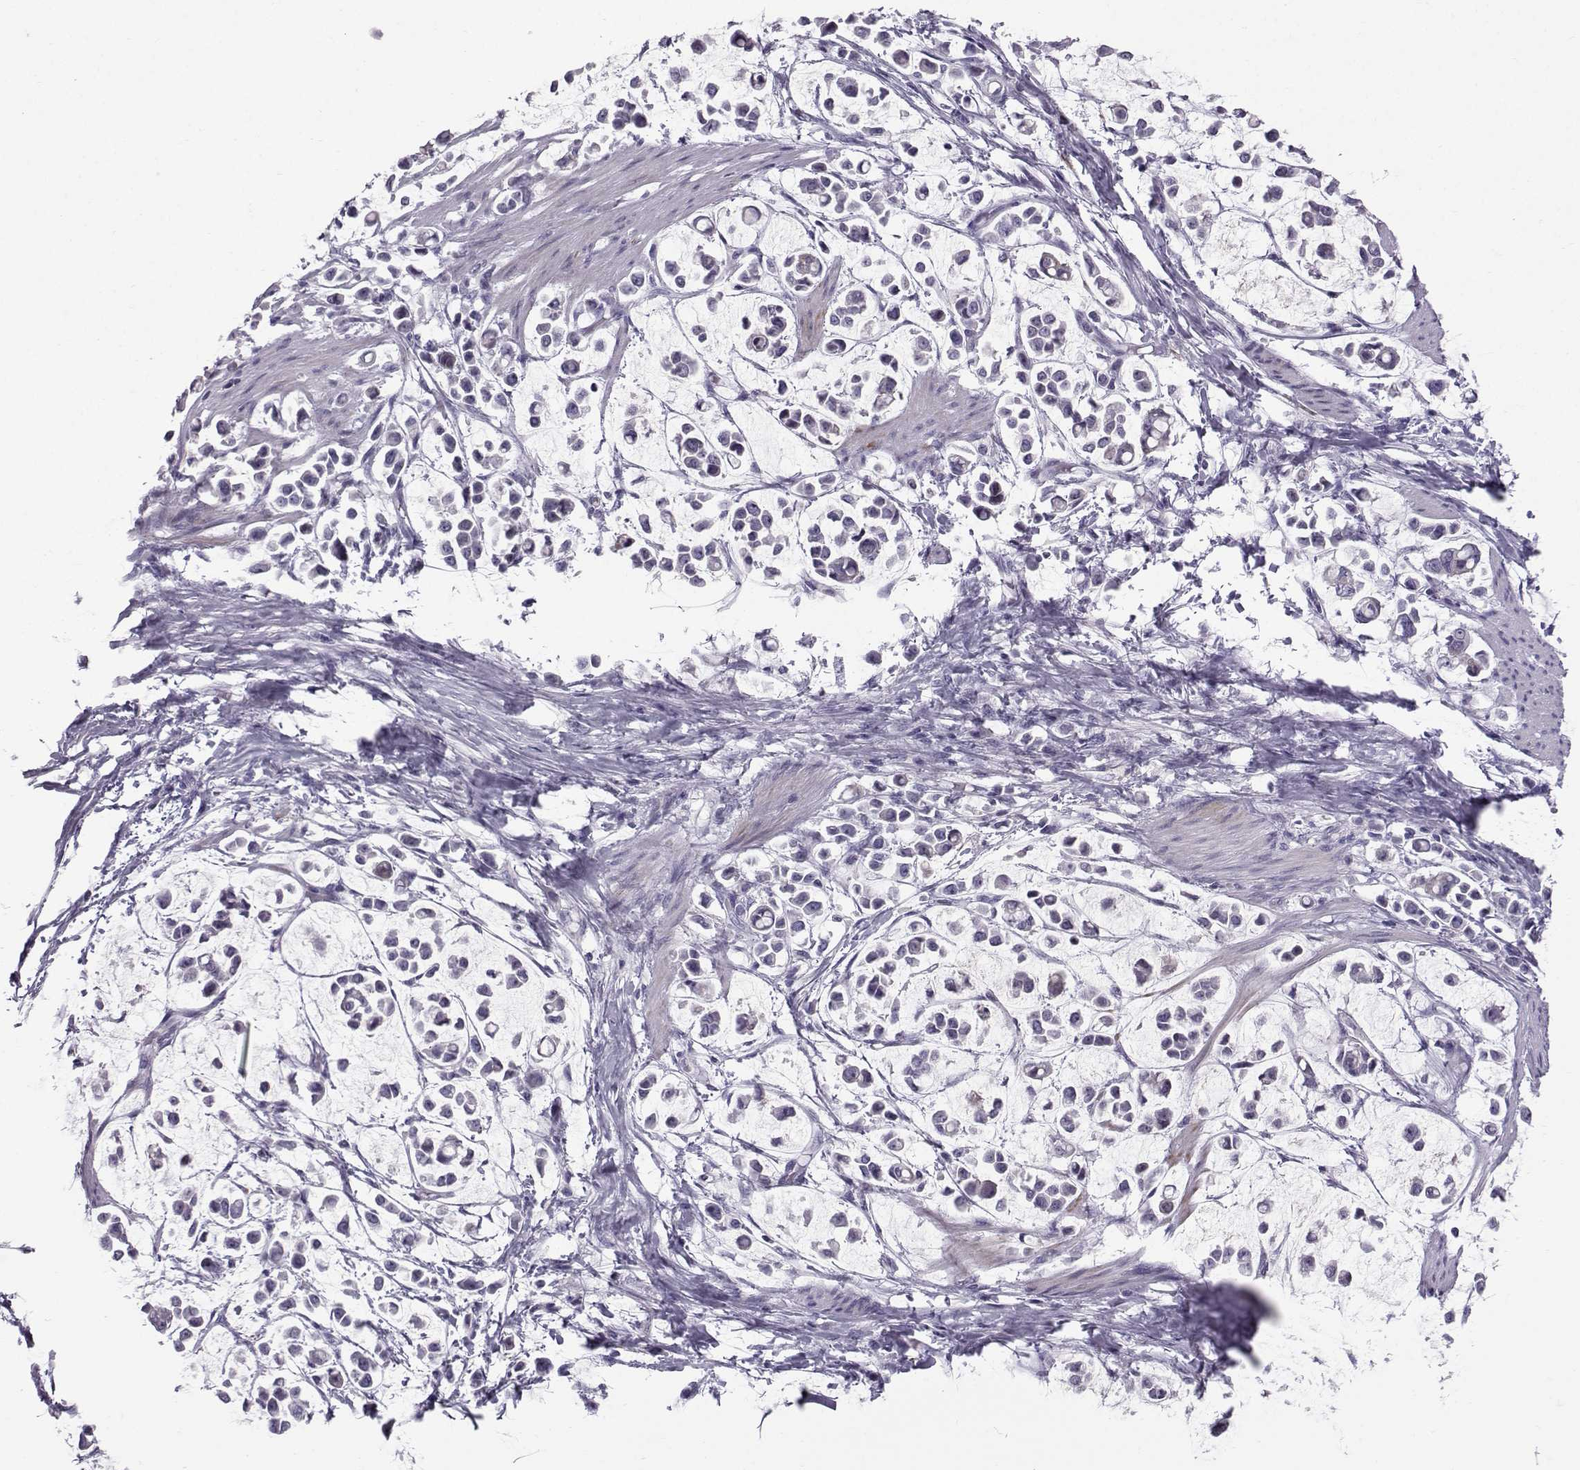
{"staining": {"intensity": "negative", "quantity": "none", "location": "none"}, "tissue": "stomach cancer", "cell_type": "Tumor cells", "image_type": "cancer", "snomed": [{"axis": "morphology", "description": "Adenocarcinoma, NOS"}, {"axis": "topography", "description": "Stomach"}], "caption": "This photomicrograph is of stomach adenocarcinoma stained with IHC to label a protein in brown with the nuclei are counter-stained blue. There is no positivity in tumor cells.", "gene": "DMRT3", "patient": {"sex": "male", "age": 82}}